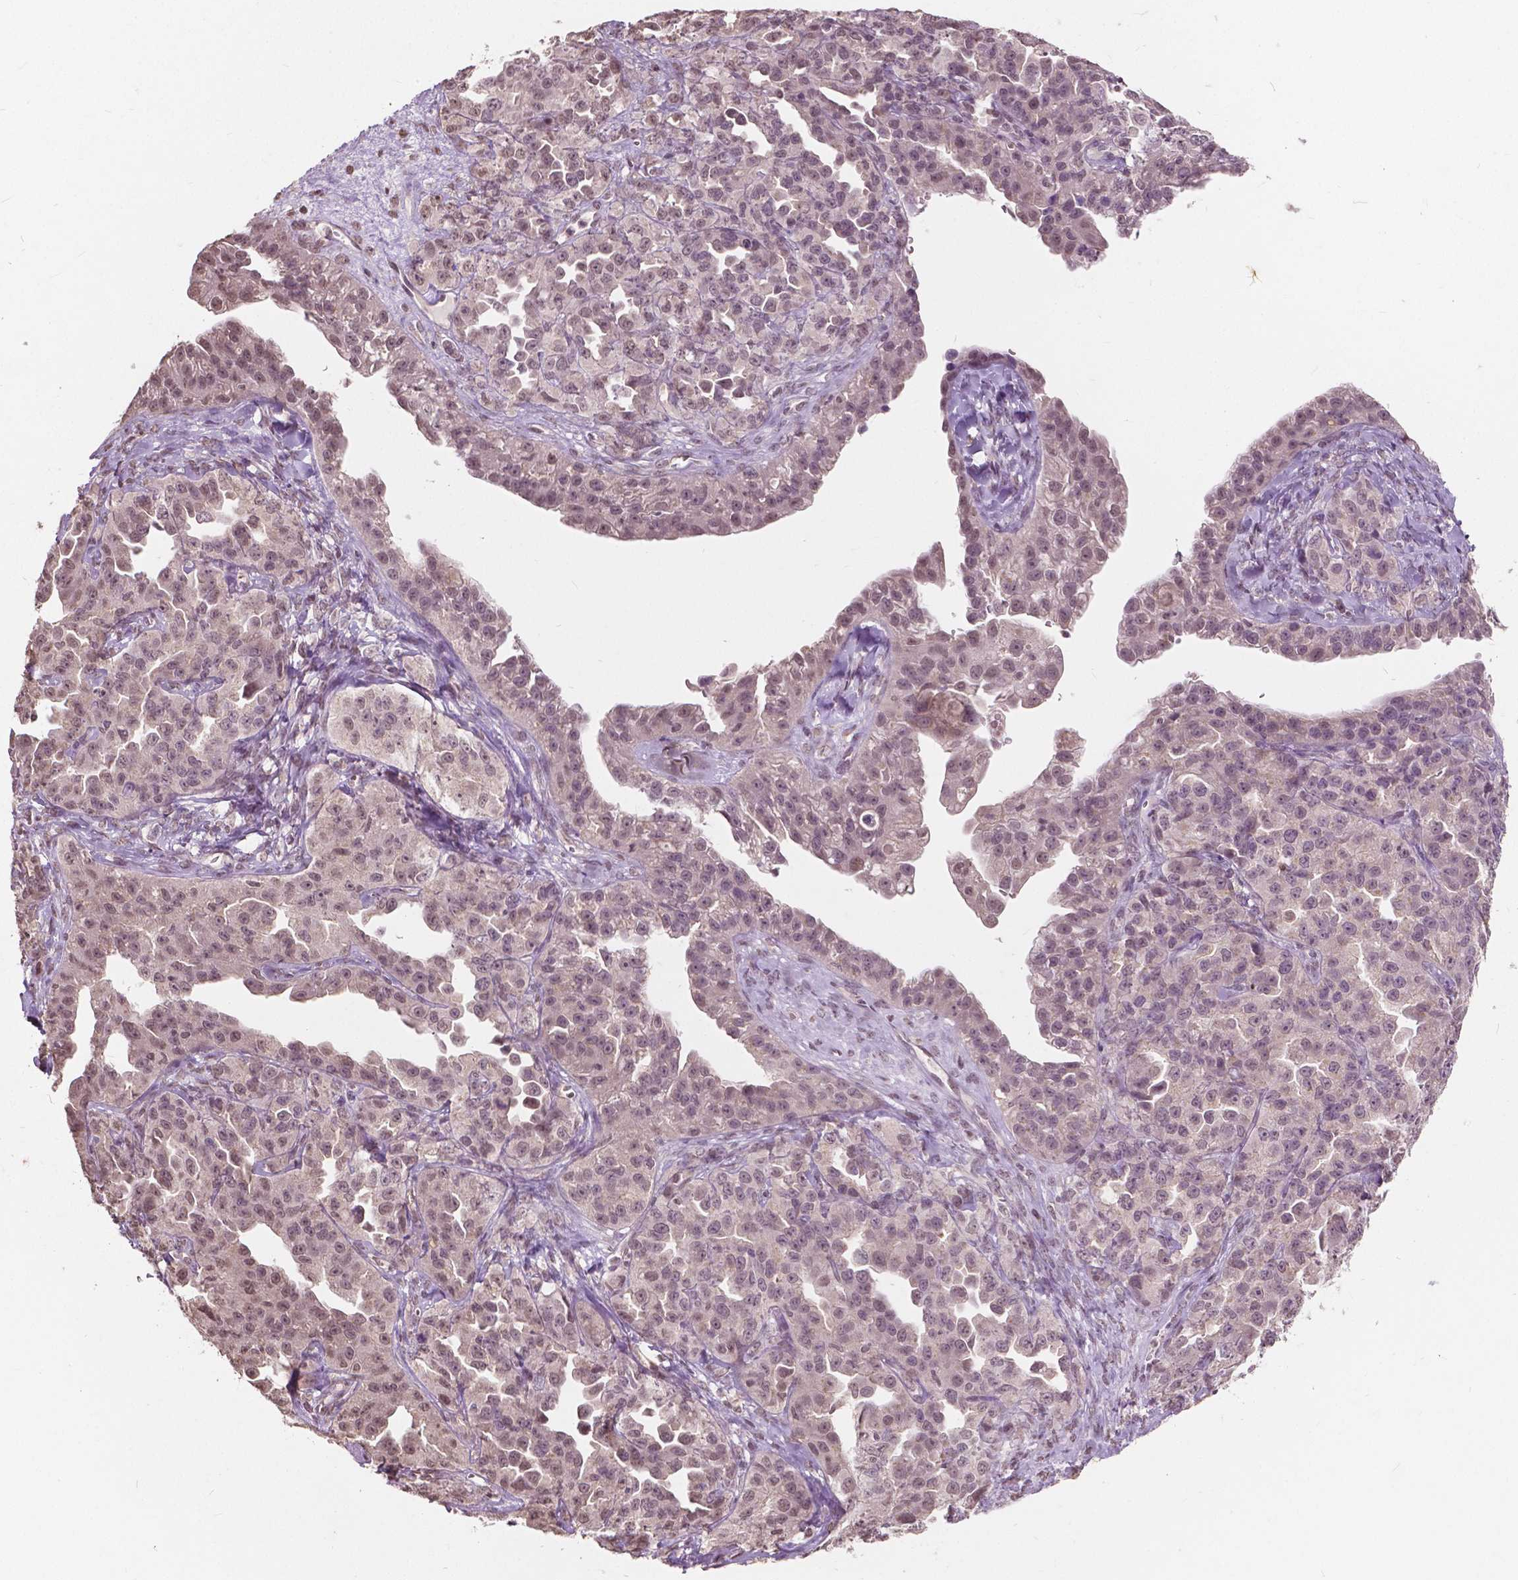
{"staining": {"intensity": "weak", "quantity": ">75%", "location": "nuclear"}, "tissue": "ovarian cancer", "cell_type": "Tumor cells", "image_type": "cancer", "snomed": [{"axis": "morphology", "description": "Cystadenocarcinoma, serous, NOS"}, {"axis": "topography", "description": "Ovary"}], "caption": "Immunohistochemical staining of ovarian cancer (serous cystadenocarcinoma) shows low levels of weak nuclear protein staining in approximately >75% of tumor cells.", "gene": "HOXA10", "patient": {"sex": "female", "age": 75}}